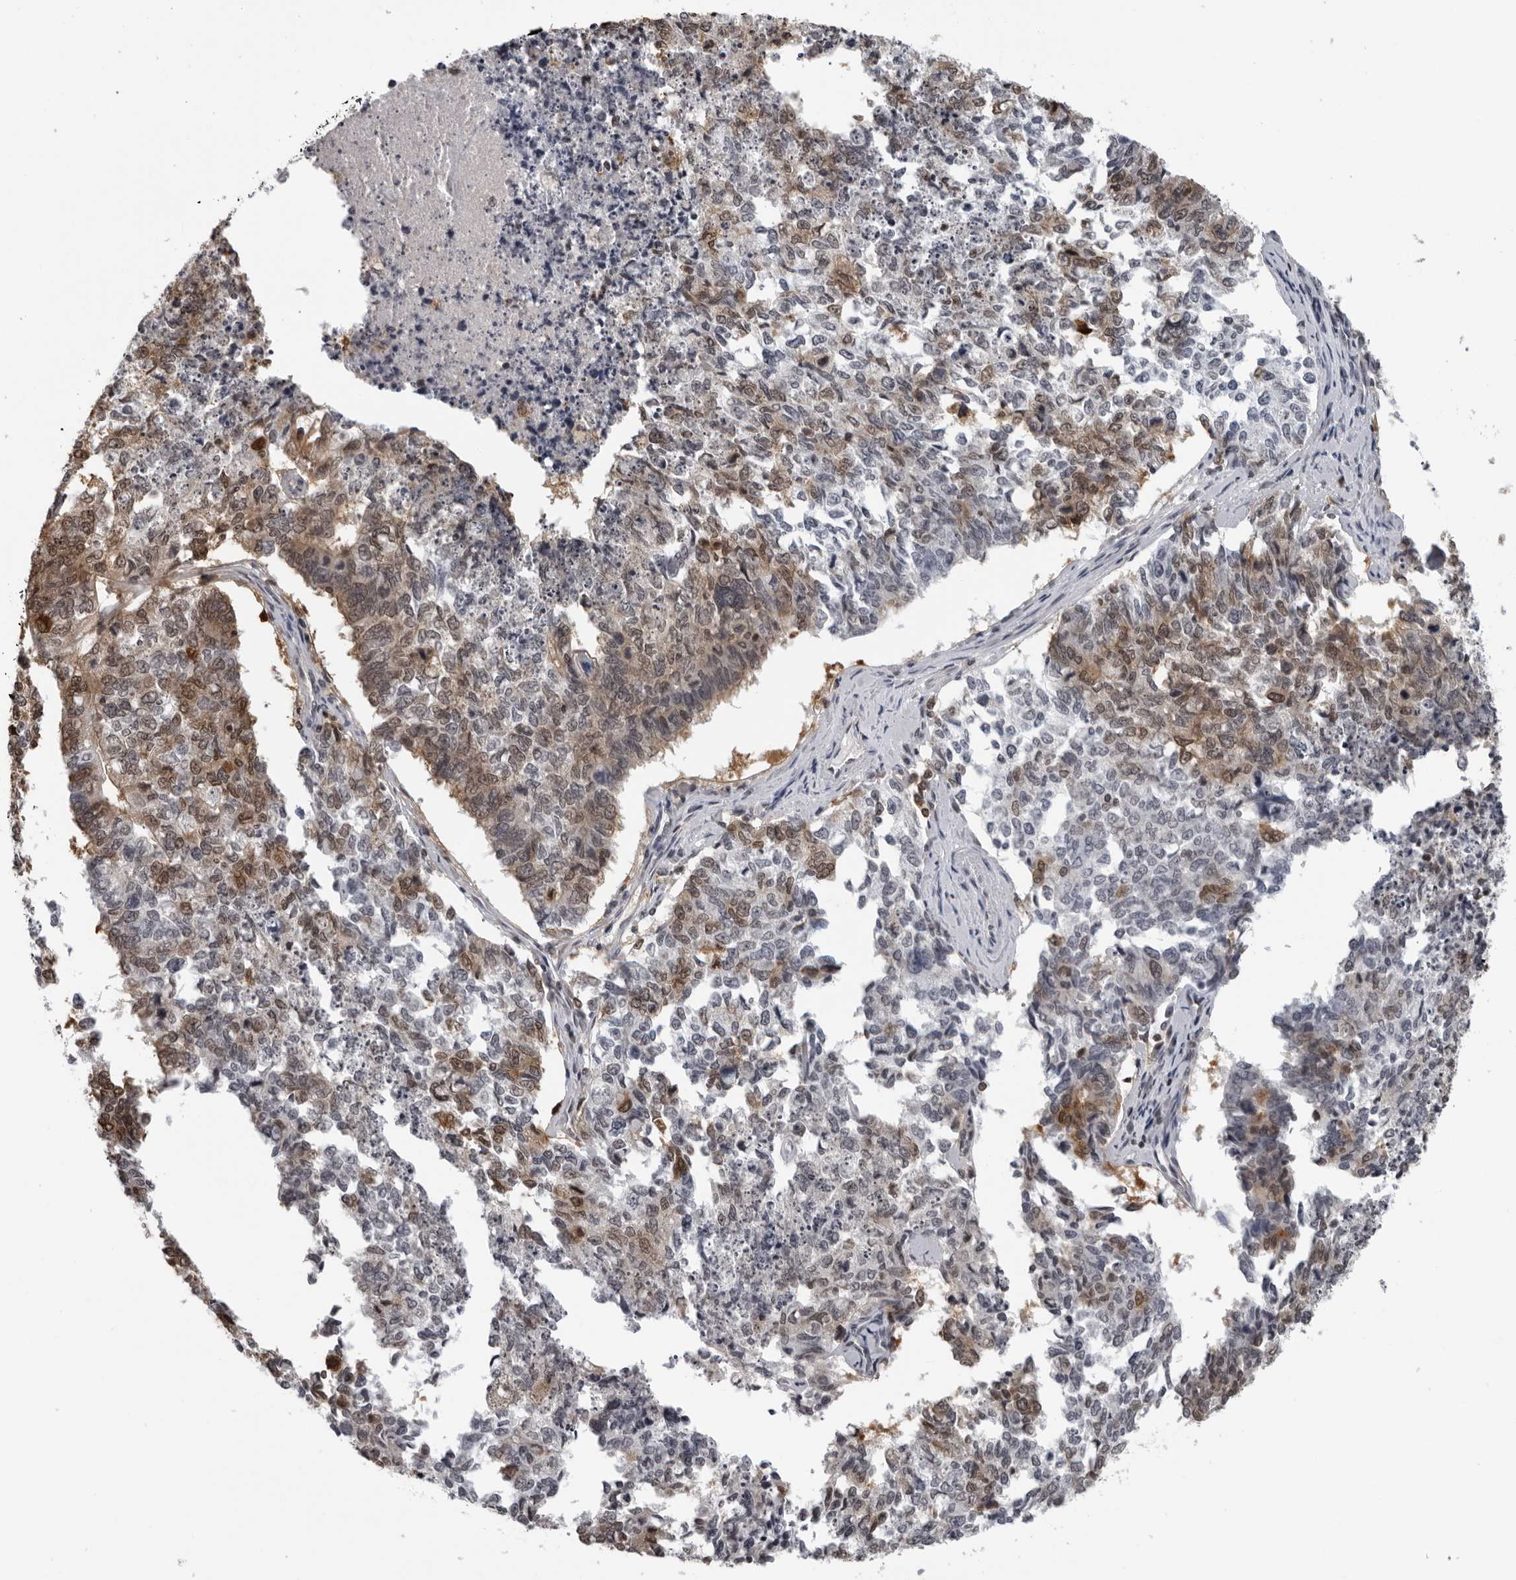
{"staining": {"intensity": "moderate", "quantity": "25%-75%", "location": "cytoplasmic/membranous,nuclear"}, "tissue": "cervical cancer", "cell_type": "Tumor cells", "image_type": "cancer", "snomed": [{"axis": "morphology", "description": "Squamous cell carcinoma, NOS"}, {"axis": "topography", "description": "Cervix"}], "caption": "There is medium levels of moderate cytoplasmic/membranous and nuclear expression in tumor cells of cervical cancer, as demonstrated by immunohistochemical staining (brown color).", "gene": "HSPH1", "patient": {"sex": "female", "age": 63}}